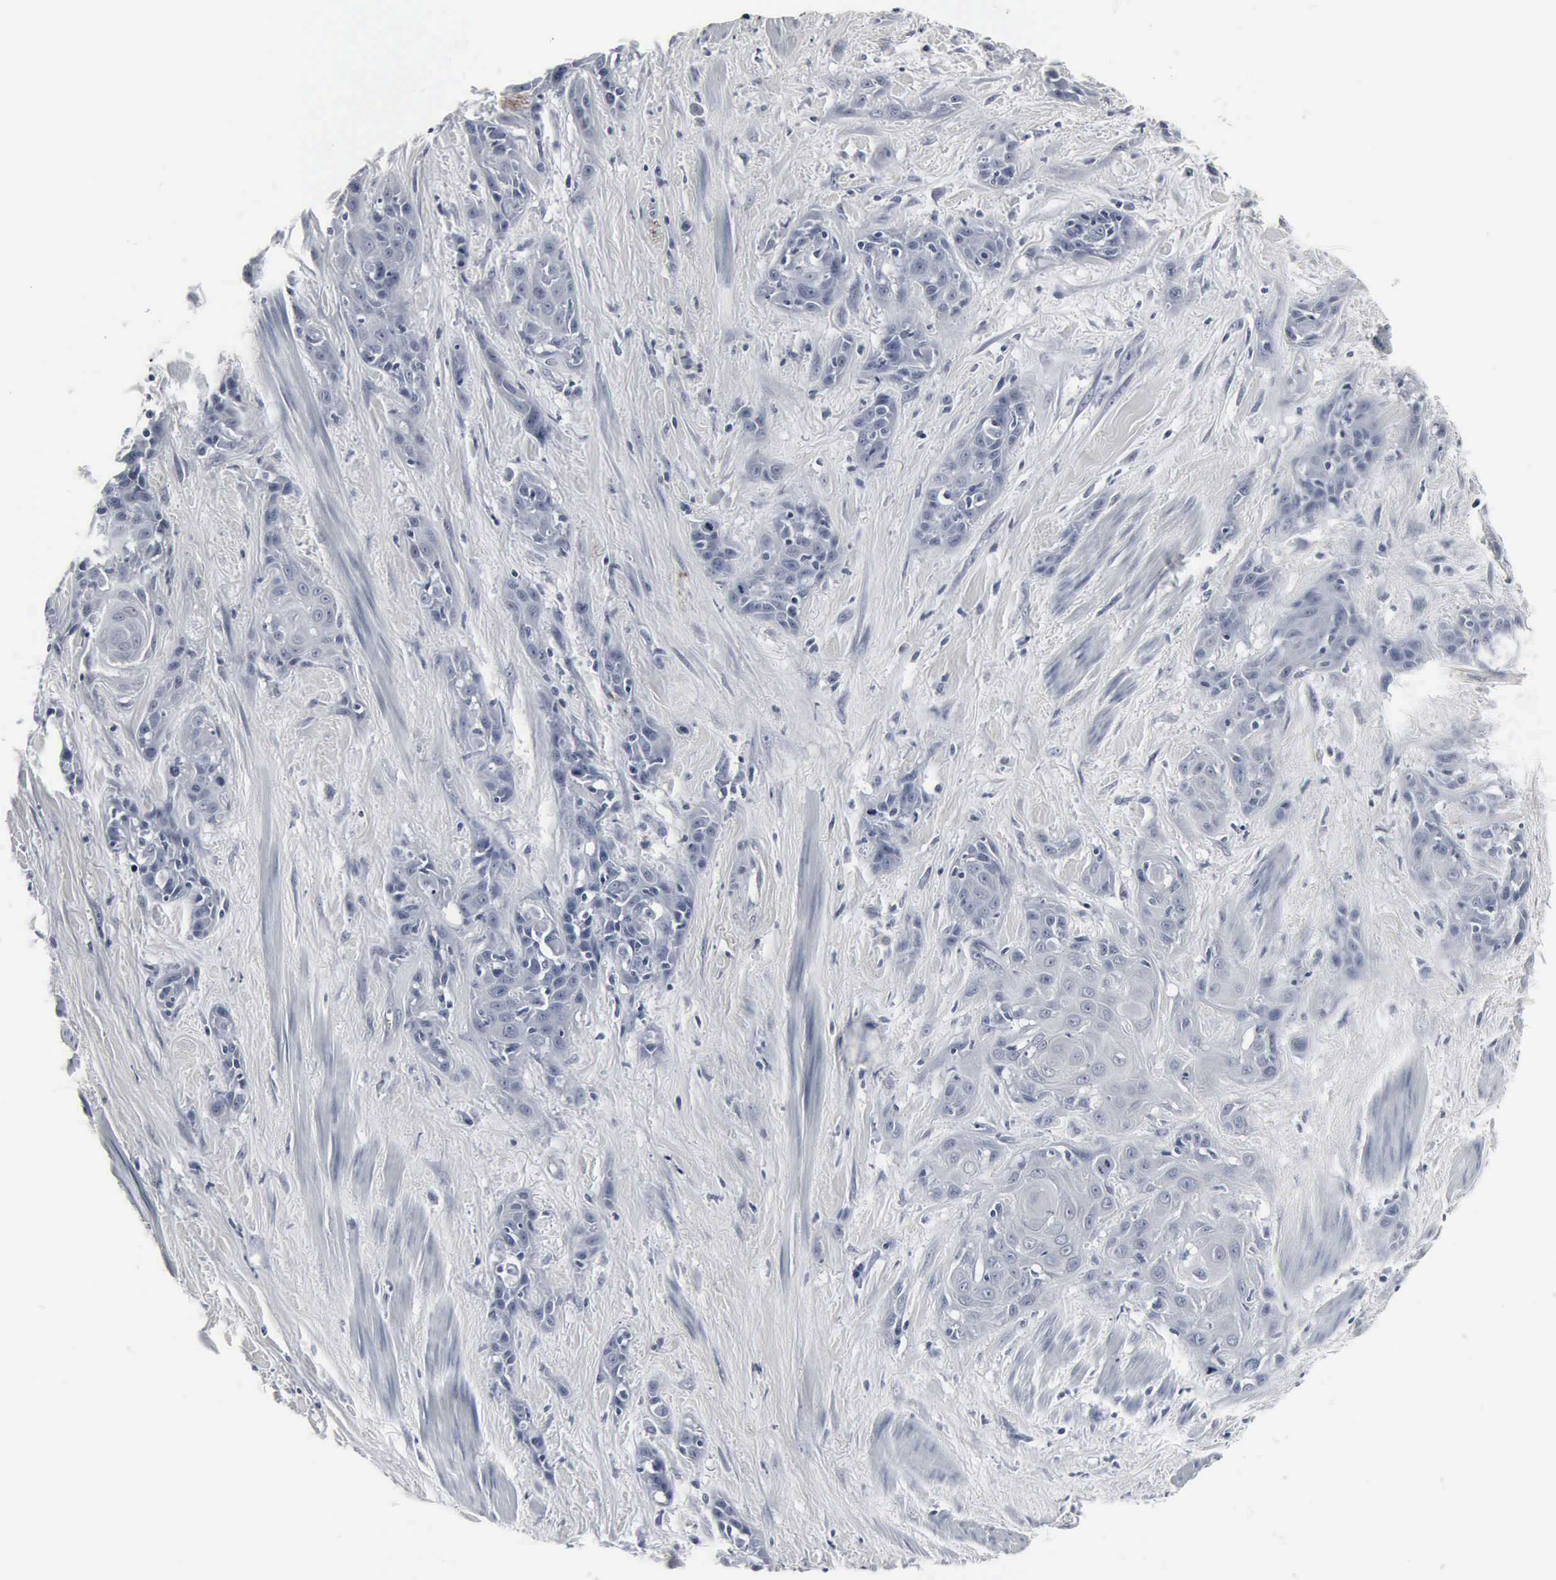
{"staining": {"intensity": "negative", "quantity": "none", "location": "none"}, "tissue": "skin cancer", "cell_type": "Tumor cells", "image_type": "cancer", "snomed": [{"axis": "morphology", "description": "Squamous cell carcinoma, NOS"}, {"axis": "topography", "description": "Skin"}, {"axis": "topography", "description": "Anal"}], "caption": "This is an immunohistochemistry photomicrograph of skin cancer (squamous cell carcinoma). There is no expression in tumor cells.", "gene": "SNAP25", "patient": {"sex": "male", "age": 64}}